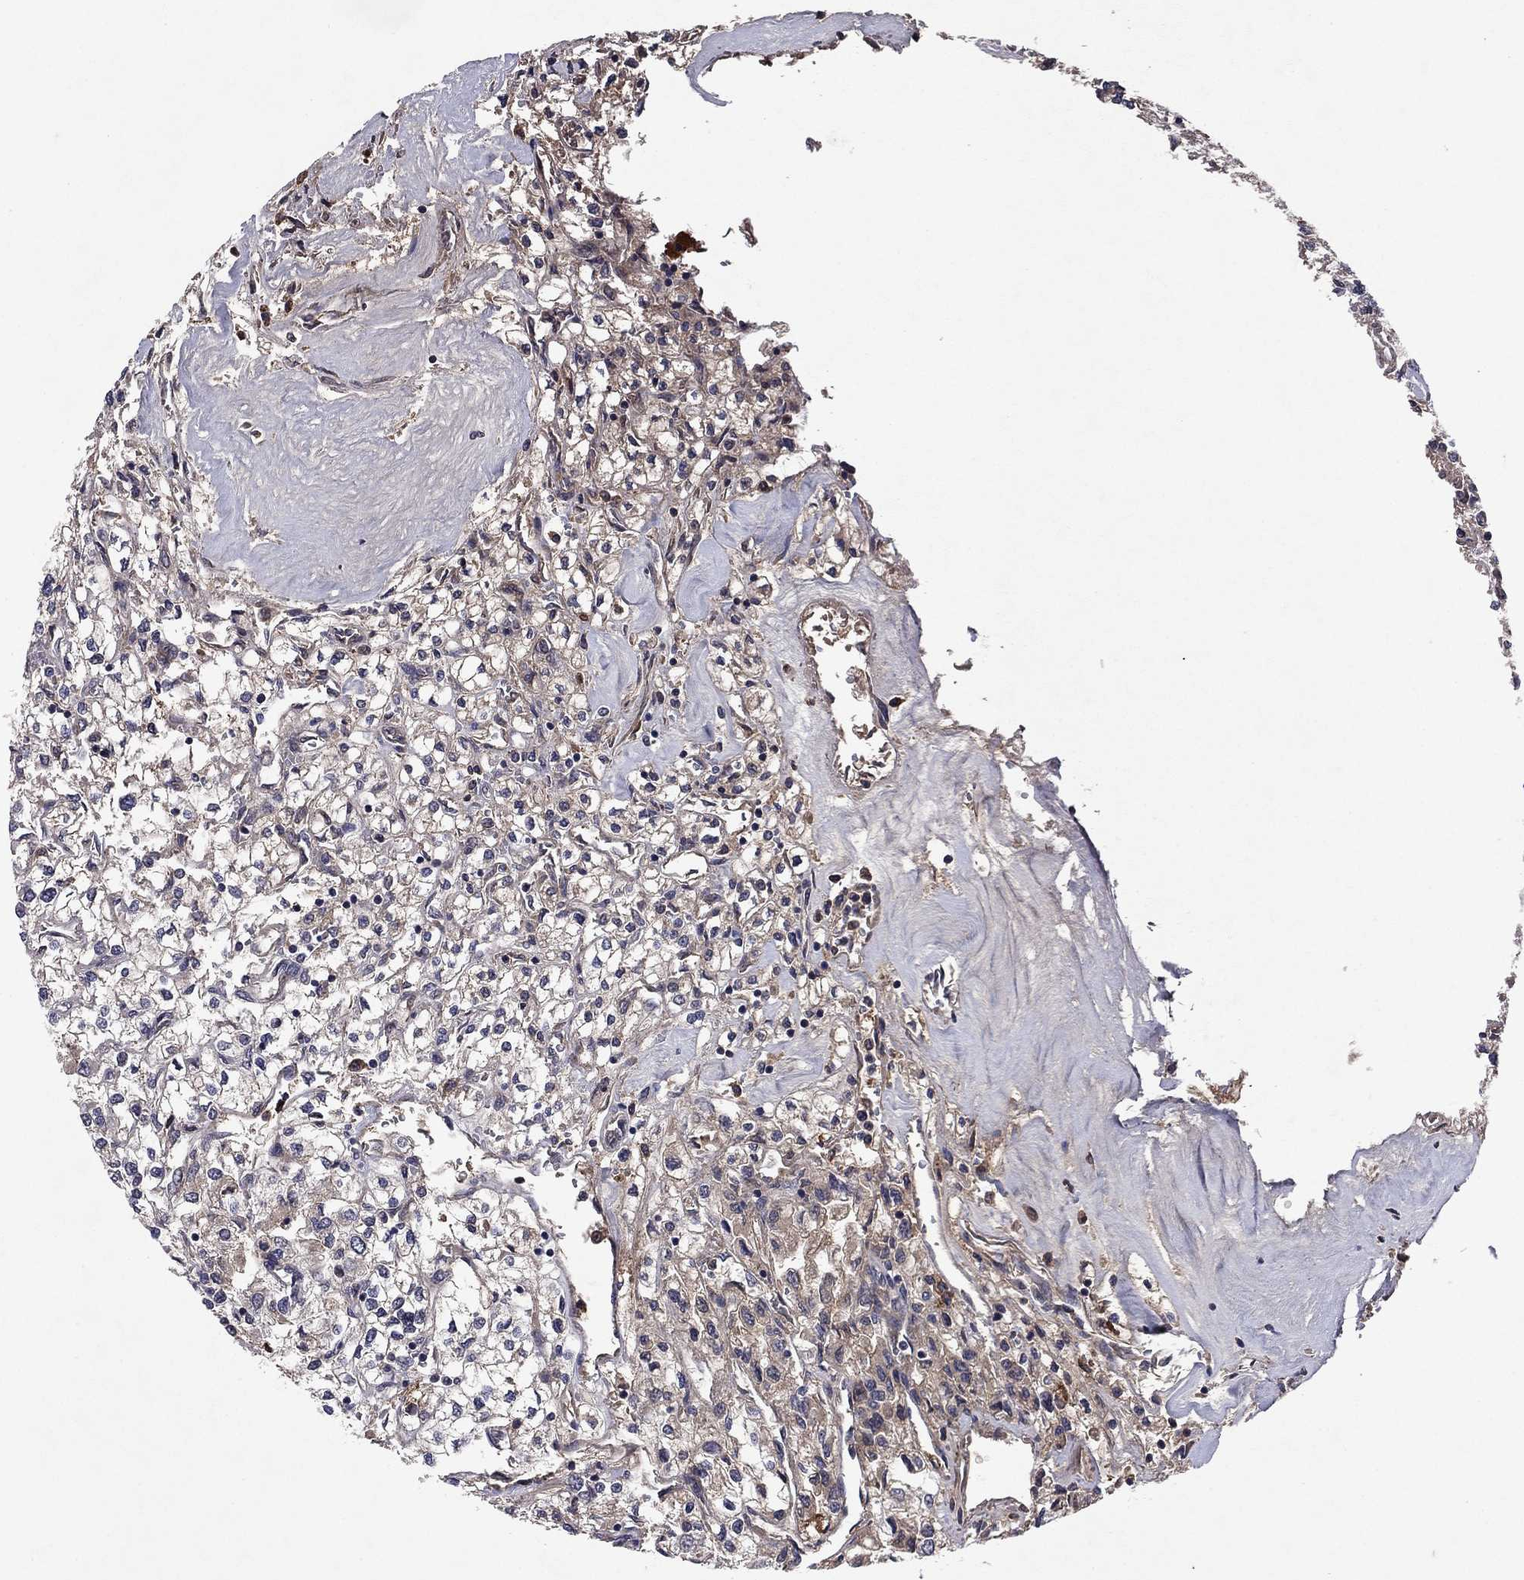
{"staining": {"intensity": "weak", "quantity": "<25%", "location": "cytoplasmic/membranous"}, "tissue": "renal cancer", "cell_type": "Tumor cells", "image_type": "cancer", "snomed": [{"axis": "morphology", "description": "Adenocarcinoma, NOS"}, {"axis": "topography", "description": "Kidney"}], "caption": "Immunohistochemical staining of human renal cancer (adenocarcinoma) shows no significant expression in tumor cells. (Stains: DAB immunohistochemistry (IHC) with hematoxylin counter stain, Microscopy: brightfield microscopy at high magnification).", "gene": "PROS1", "patient": {"sex": "male", "age": 80}}